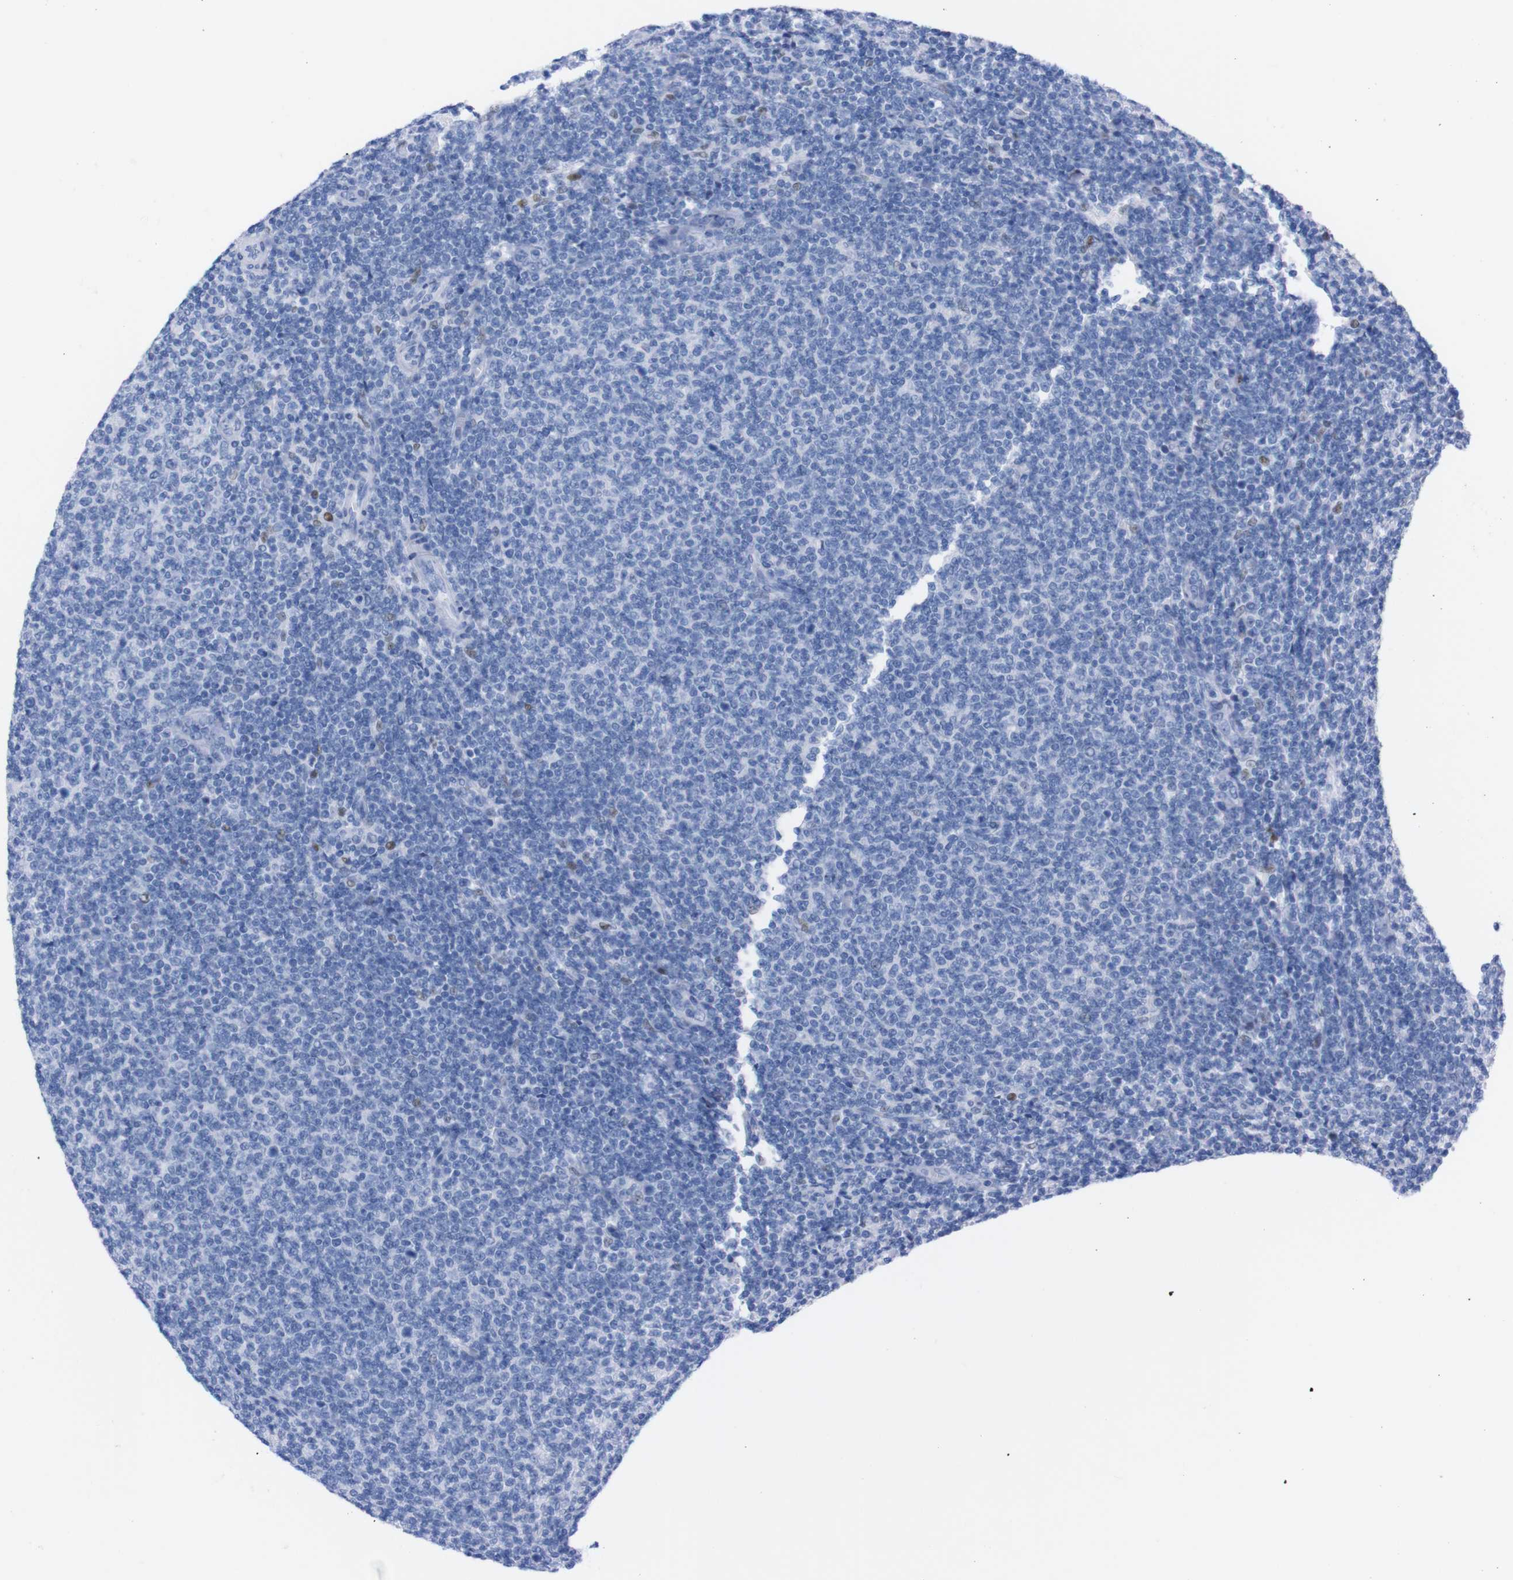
{"staining": {"intensity": "negative", "quantity": "none", "location": "none"}, "tissue": "lymphoma", "cell_type": "Tumor cells", "image_type": "cancer", "snomed": [{"axis": "morphology", "description": "Malignant lymphoma, non-Hodgkin's type, Low grade"}, {"axis": "topography", "description": "Lymph node"}], "caption": "A photomicrograph of human low-grade malignant lymphoma, non-Hodgkin's type is negative for staining in tumor cells.", "gene": "P2RY12", "patient": {"sex": "male", "age": 66}}